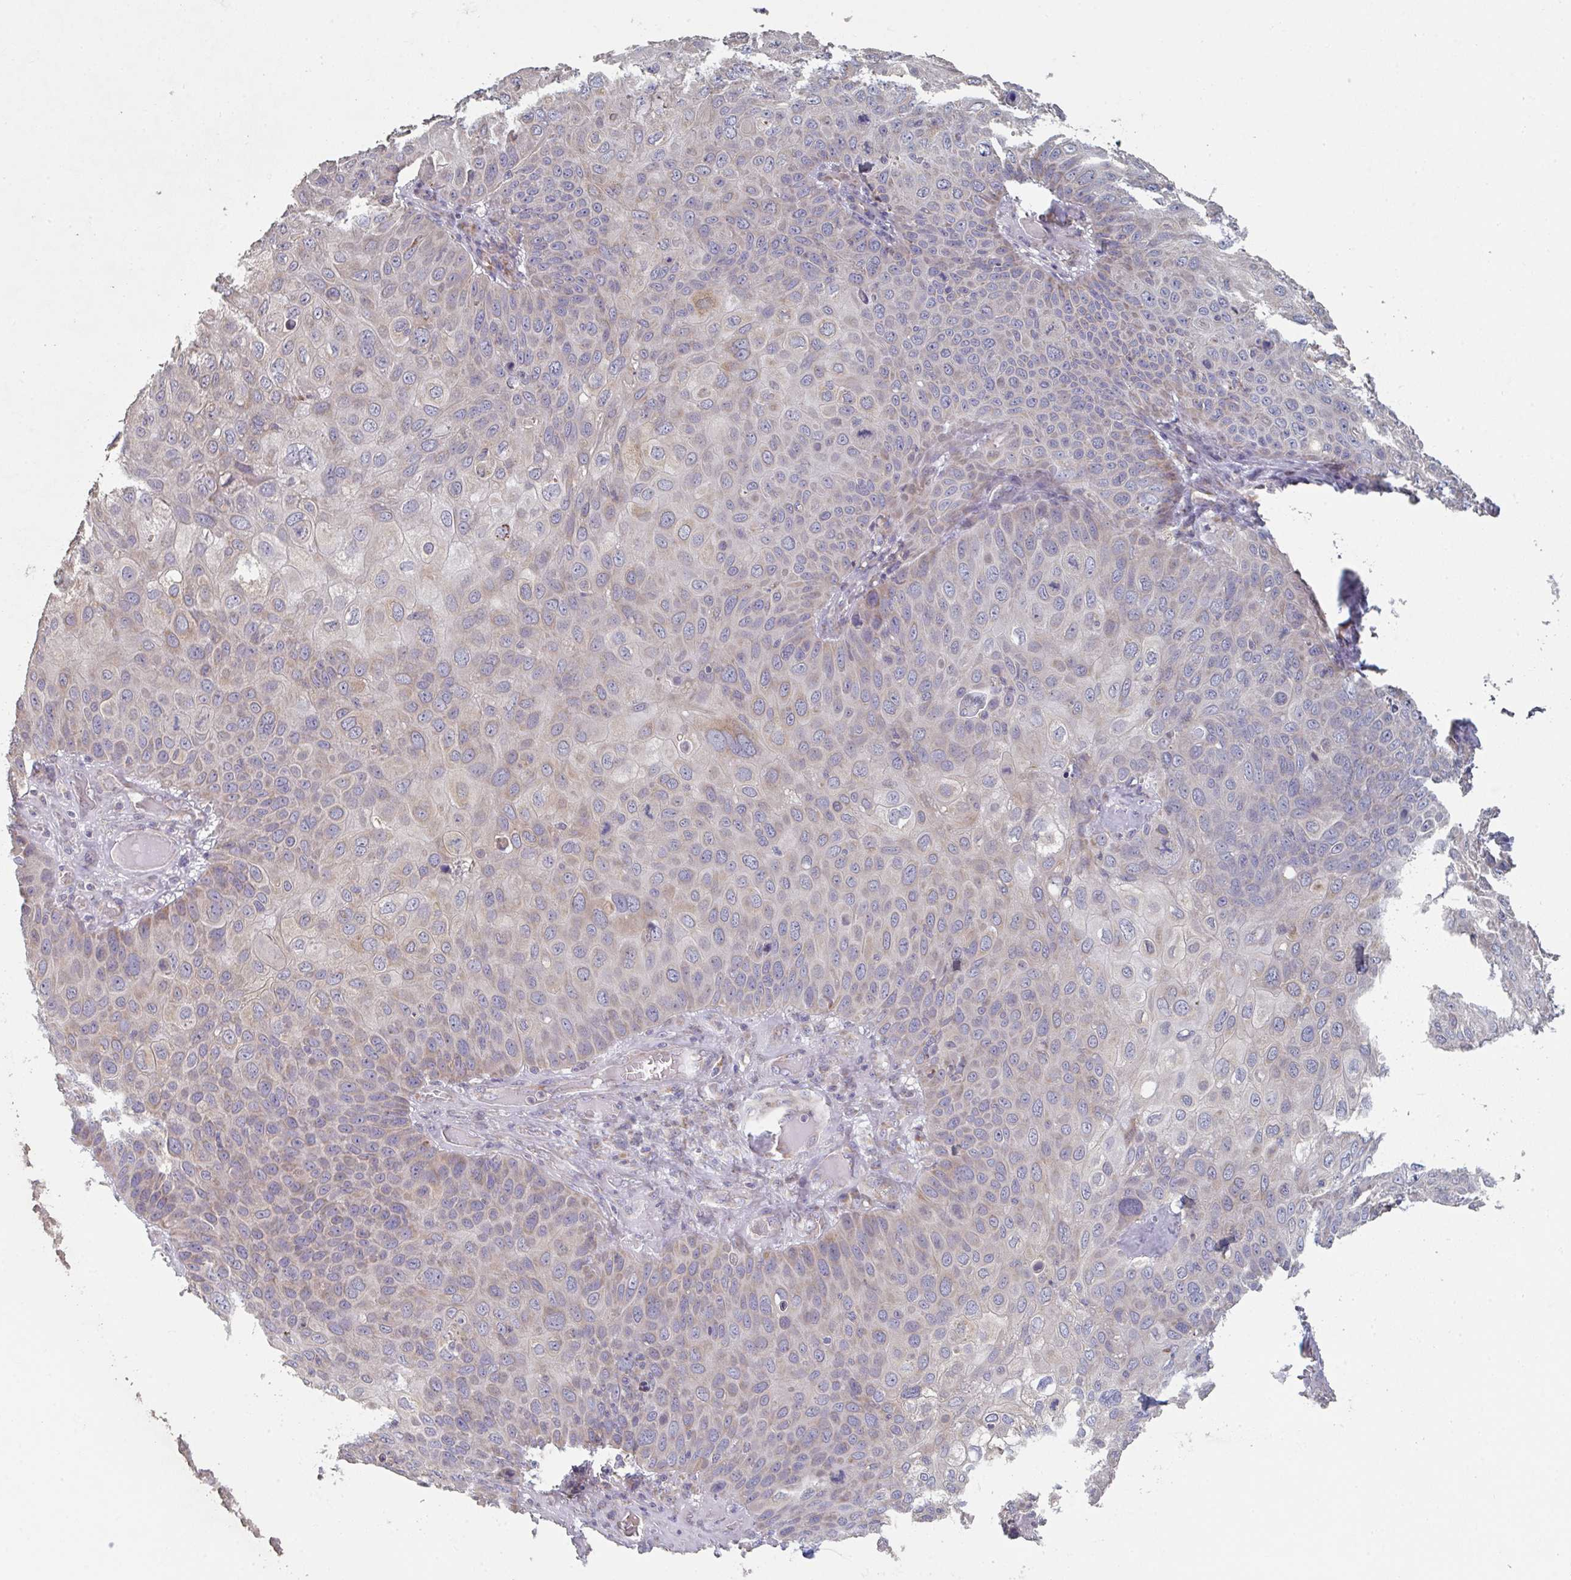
{"staining": {"intensity": "negative", "quantity": "none", "location": "none"}, "tissue": "skin cancer", "cell_type": "Tumor cells", "image_type": "cancer", "snomed": [{"axis": "morphology", "description": "Squamous cell carcinoma, NOS"}, {"axis": "topography", "description": "Skin"}], "caption": "Immunohistochemistry photomicrograph of skin cancer (squamous cell carcinoma) stained for a protein (brown), which displays no staining in tumor cells.", "gene": "ELOVL1", "patient": {"sex": "male", "age": 87}}